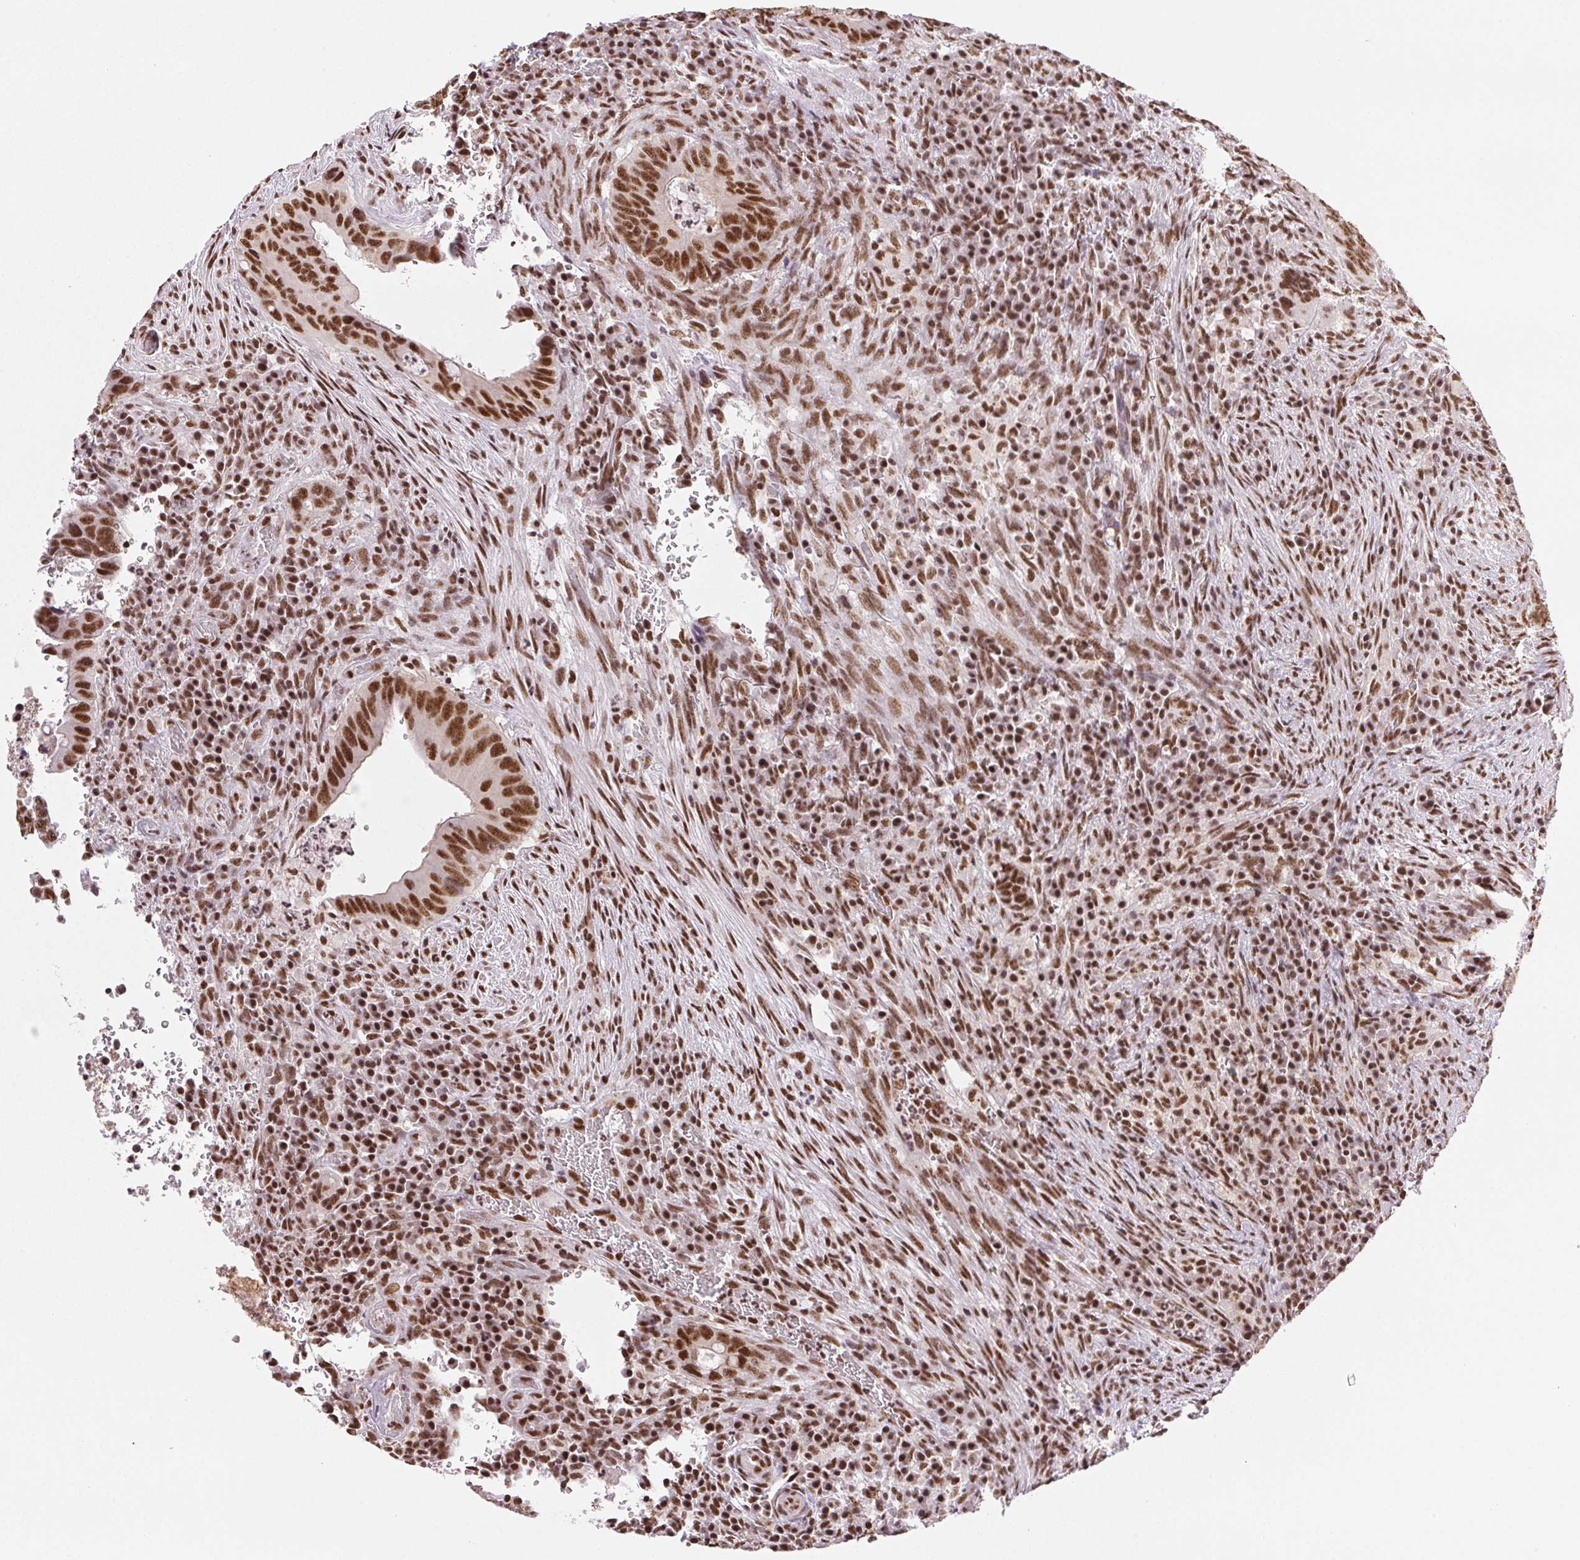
{"staining": {"intensity": "strong", "quantity": ">75%", "location": "nuclear"}, "tissue": "colorectal cancer", "cell_type": "Tumor cells", "image_type": "cancer", "snomed": [{"axis": "morphology", "description": "Adenocarcinoma, NOS"}, {"axis": "topography", "description": "Colon"}], "caption": "The histopathology image demonstrates staining of colorectal cancer (adenocarcinoma), revealing strong nuclear protein positivity (brown color) within tumor cells. (DAB (3,3'-diaminobenzidine) = brown stain, brightfield microscopy at high magnification).", "gene": "IK", "patient": {"sex": "female", "age": 74}}